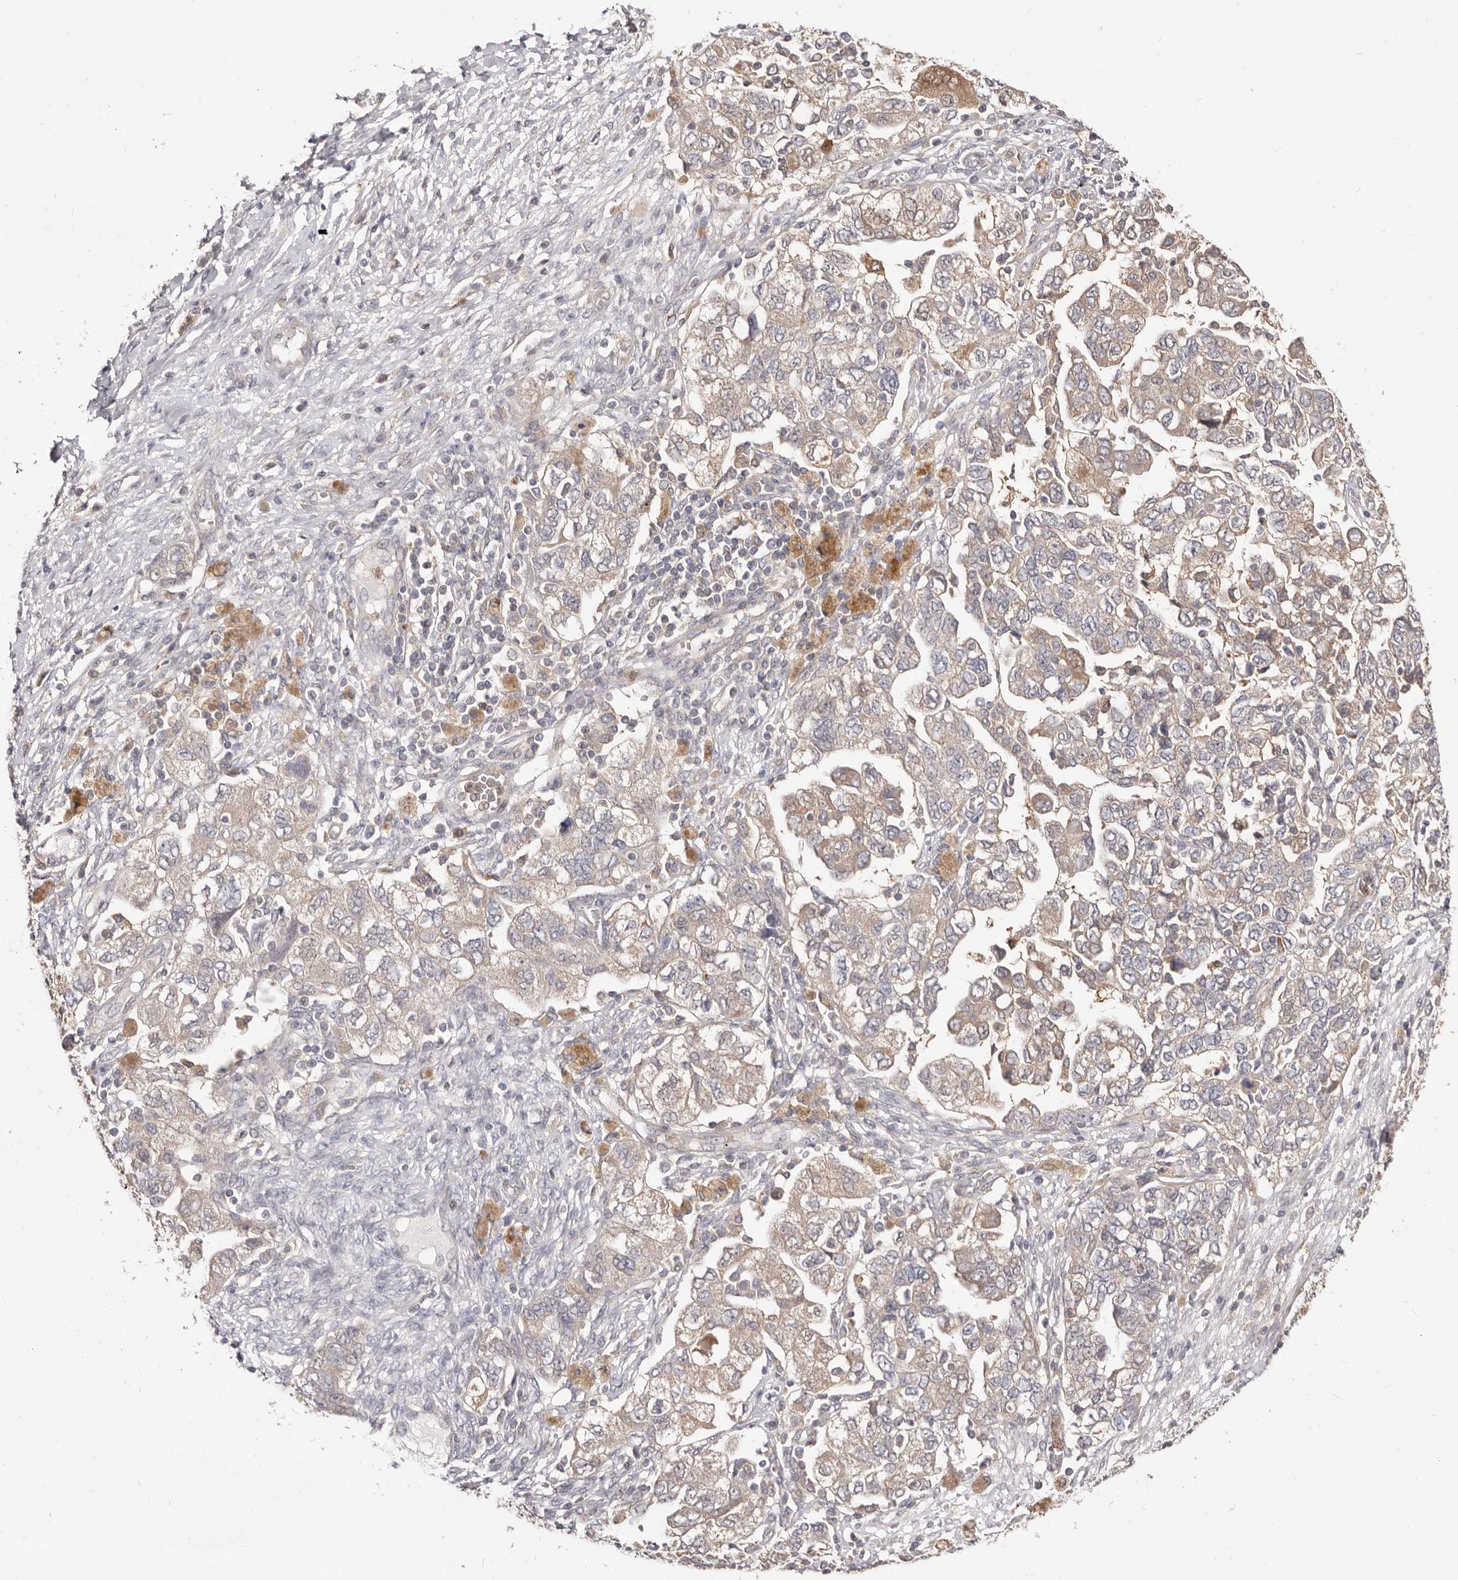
{"staining": {"intensity": "weak", "quantity": ">75%", "location": "cytoplasmic/membranous"}, "tissue": "ovarian cancer", "cell_type": "Tumor cells", "image_type": "cancer", "snomed": [{"axis": "morphology", "description": "Carcinoma, NOS"}, {"axis": "morphology", "description": "Cystadenocarcinoma, serous, NOS"}, {"axis": "topography", "description": "Ovary"}], "caption": "A brown stain shows weak cytoplasmic/membranous expression of a protein in ovarian cancer (carcinoma) tumor cells. (DAB IHC with brightfield microscopy, high magnification).", "gene": "TC2N", "patient": {"sex": "female", "age": 69}}